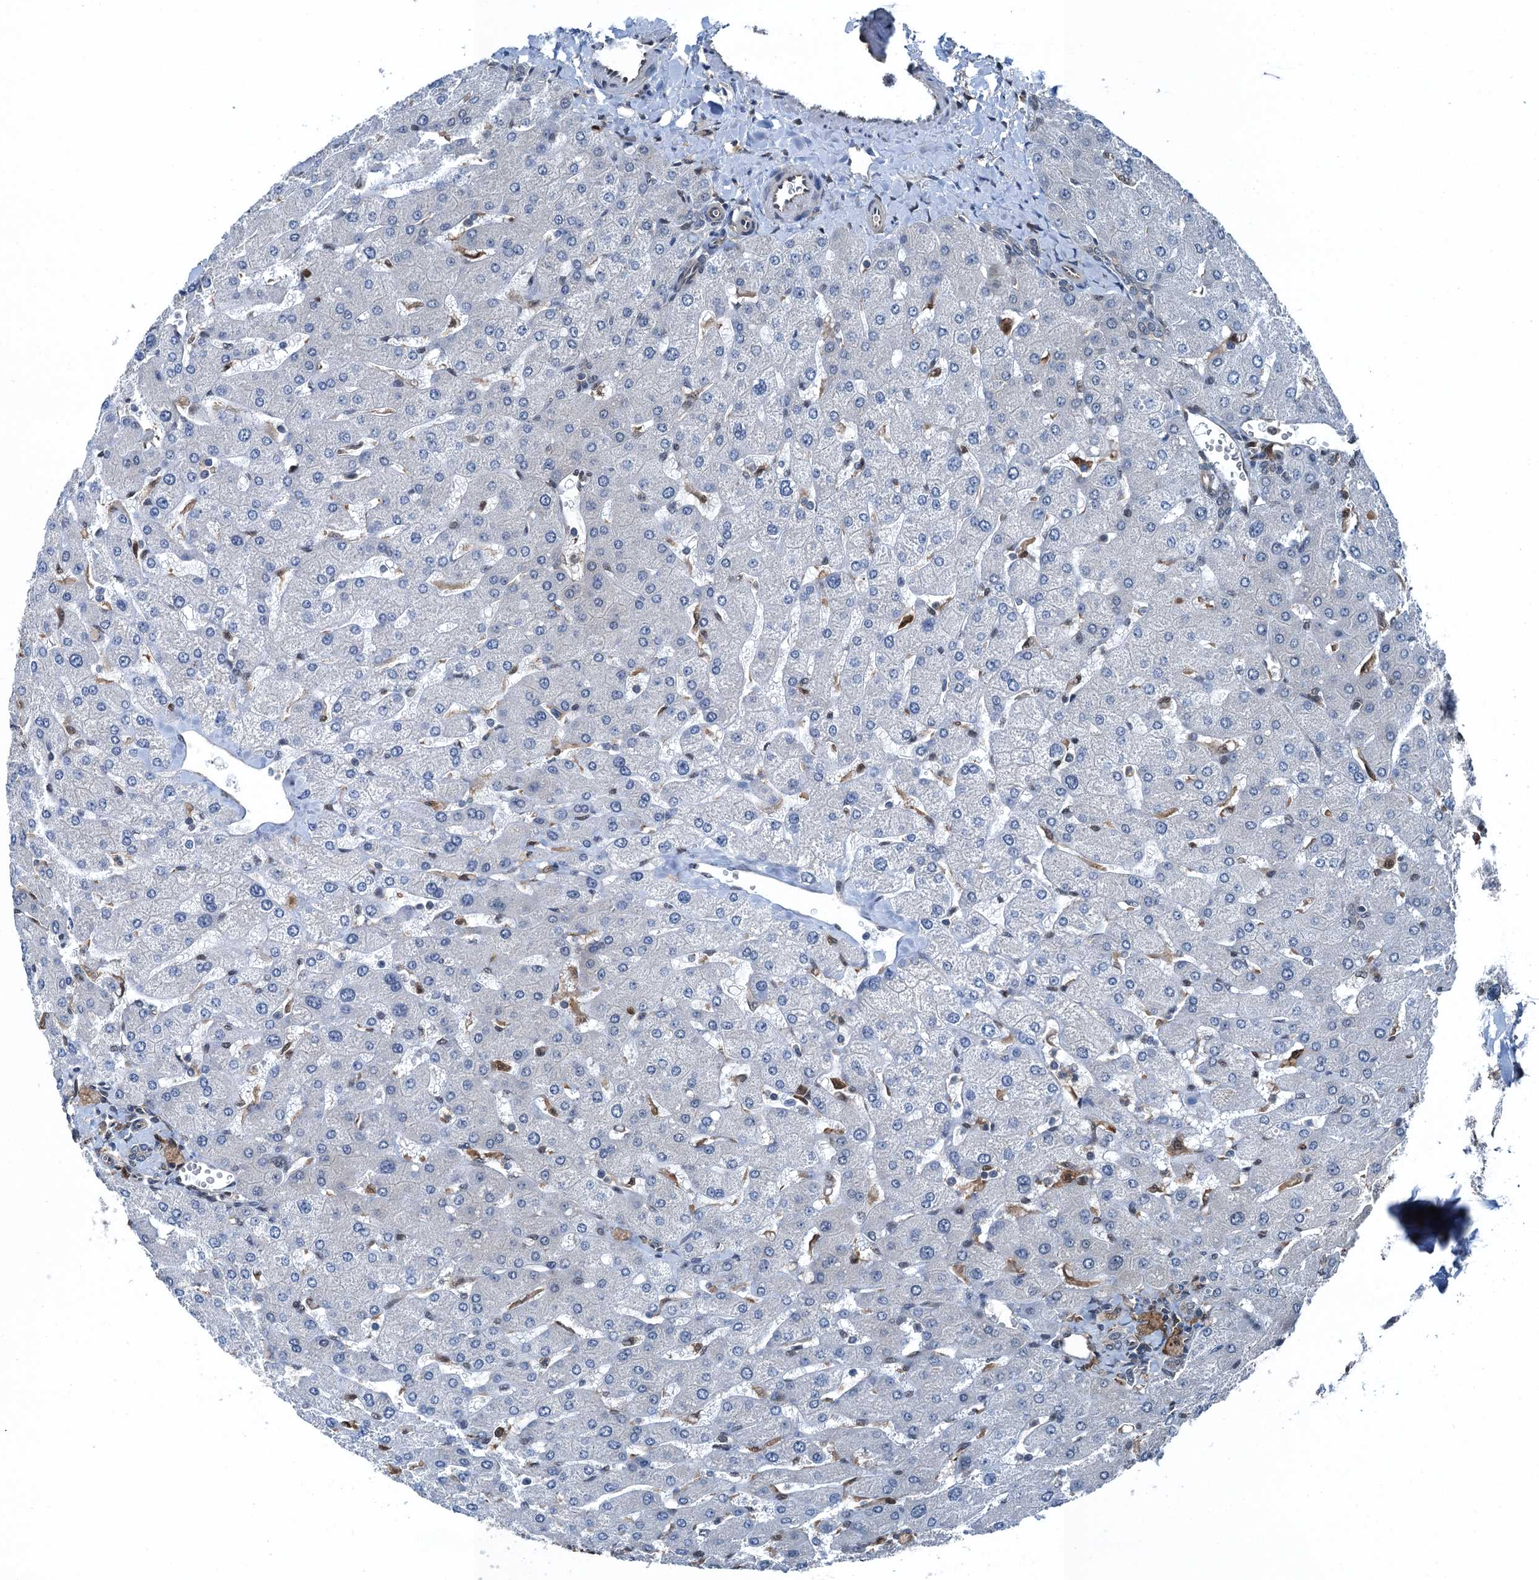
{"staining": {"intensity": "negative", "quantity": "none", "location": "none"}, "tissue": "liver", "cell_type": "Cholangiocytes", "image_type": "normal", "snomed": [{"axis": "morphology", "description": "Normal tissue, NOS"}, {"axis": "topography", "description": "Liver"}], "caption": "The immunohistochemistry (IHC) histopathology image has no significant expression in cholangiocytes of liver.", "gene": "RNH1", "patient": {"sex": "male", "age": 55}}